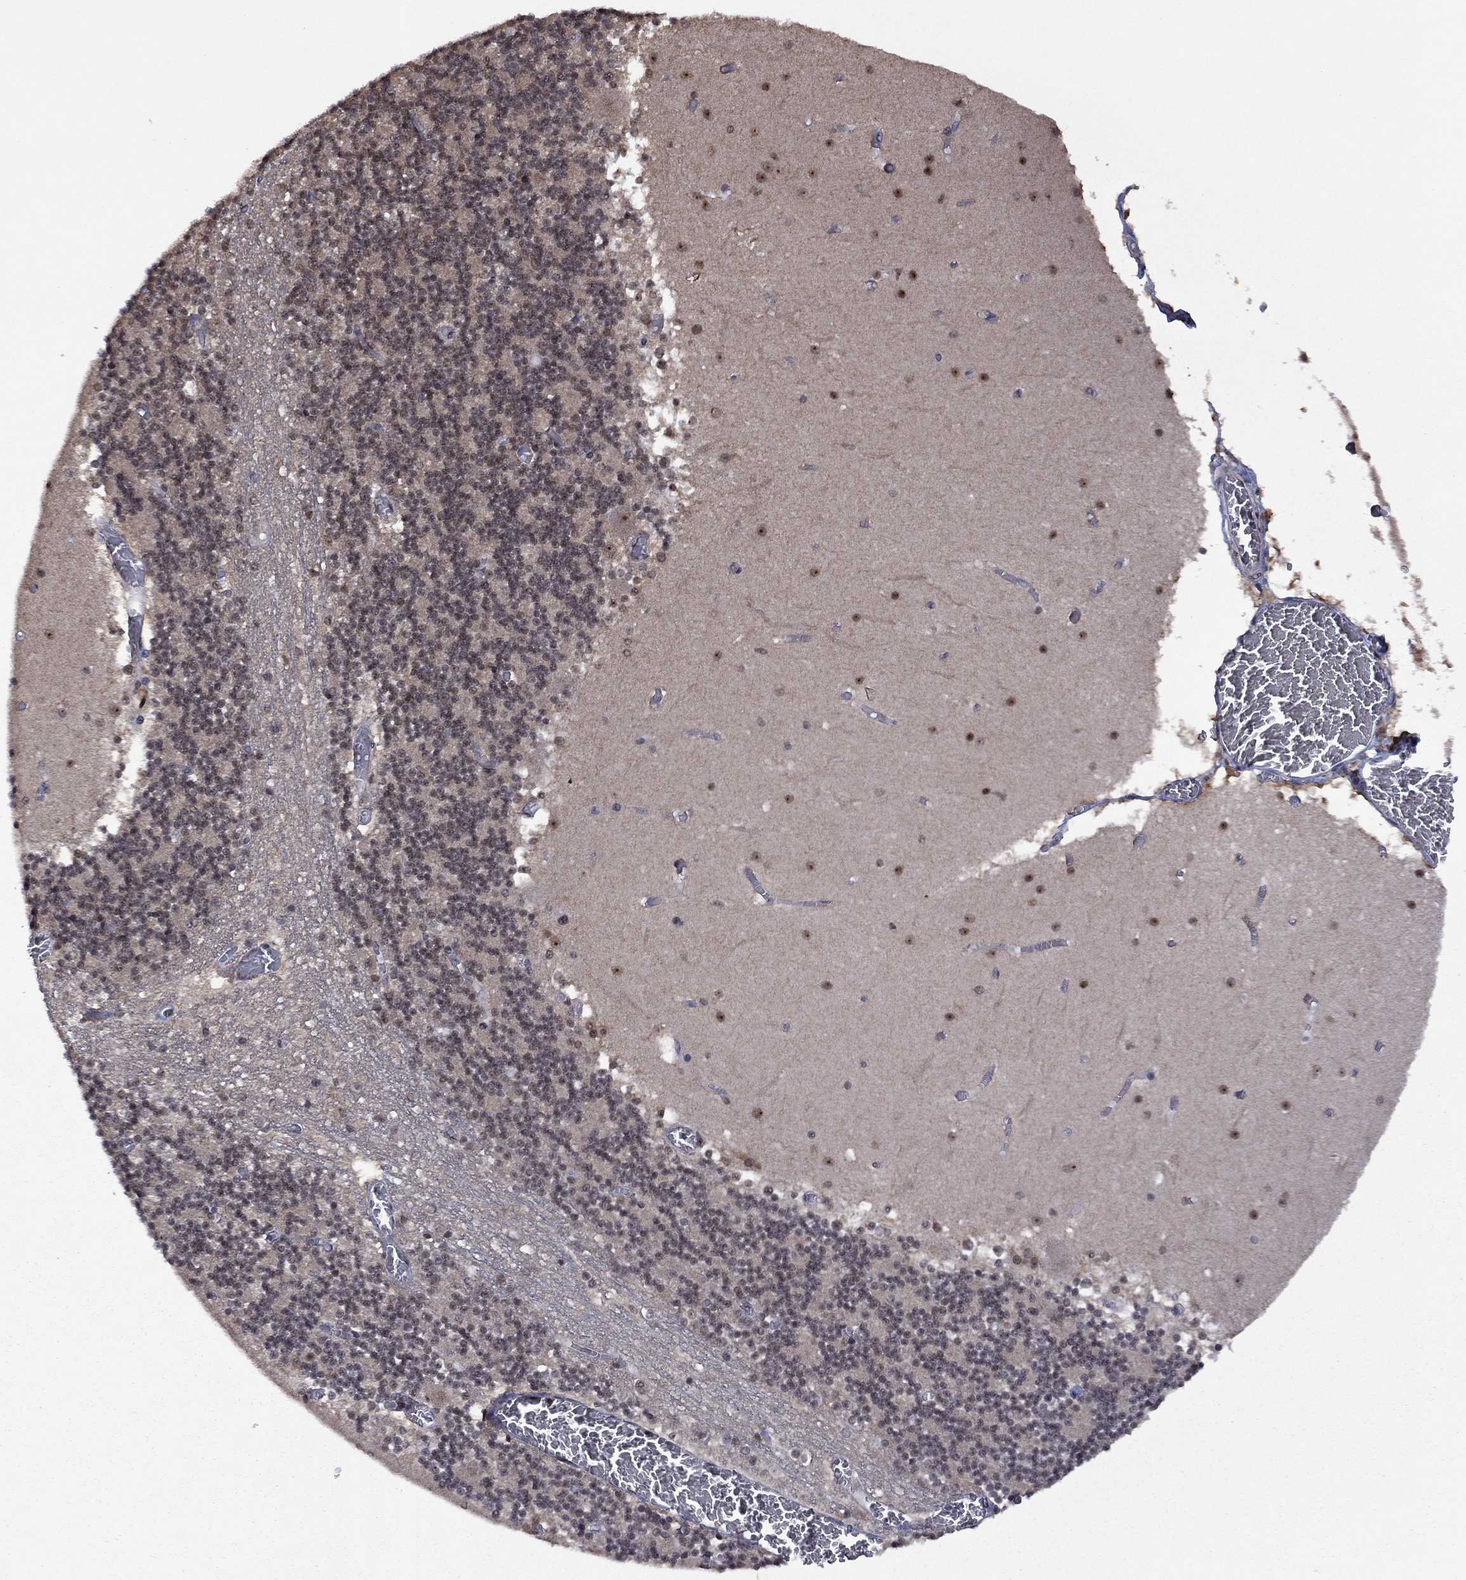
{"staining": {"intensity": "strong", "quantity": "<25%", "location": "nuclear"}, "tissue": "cerebellum", "cell_type": "Cells in granular layer", "image_type": "normal", "snomed": [{"axis": "morphology", "description": "Normal tissue, NOS"}, {"axis": "topography", "description": "Cerebellum"}], "caption": "A brown stain highlights strong nuclear expression of a protein in cells in granular layer of benign cerebellum. The staining is performed using DAB brown chromogen to label protein expression. The nuclei are counter-stained blue using hematoxylin.", "gene": "FBLL1", "patient": {"sex": "female", "age": 28}}